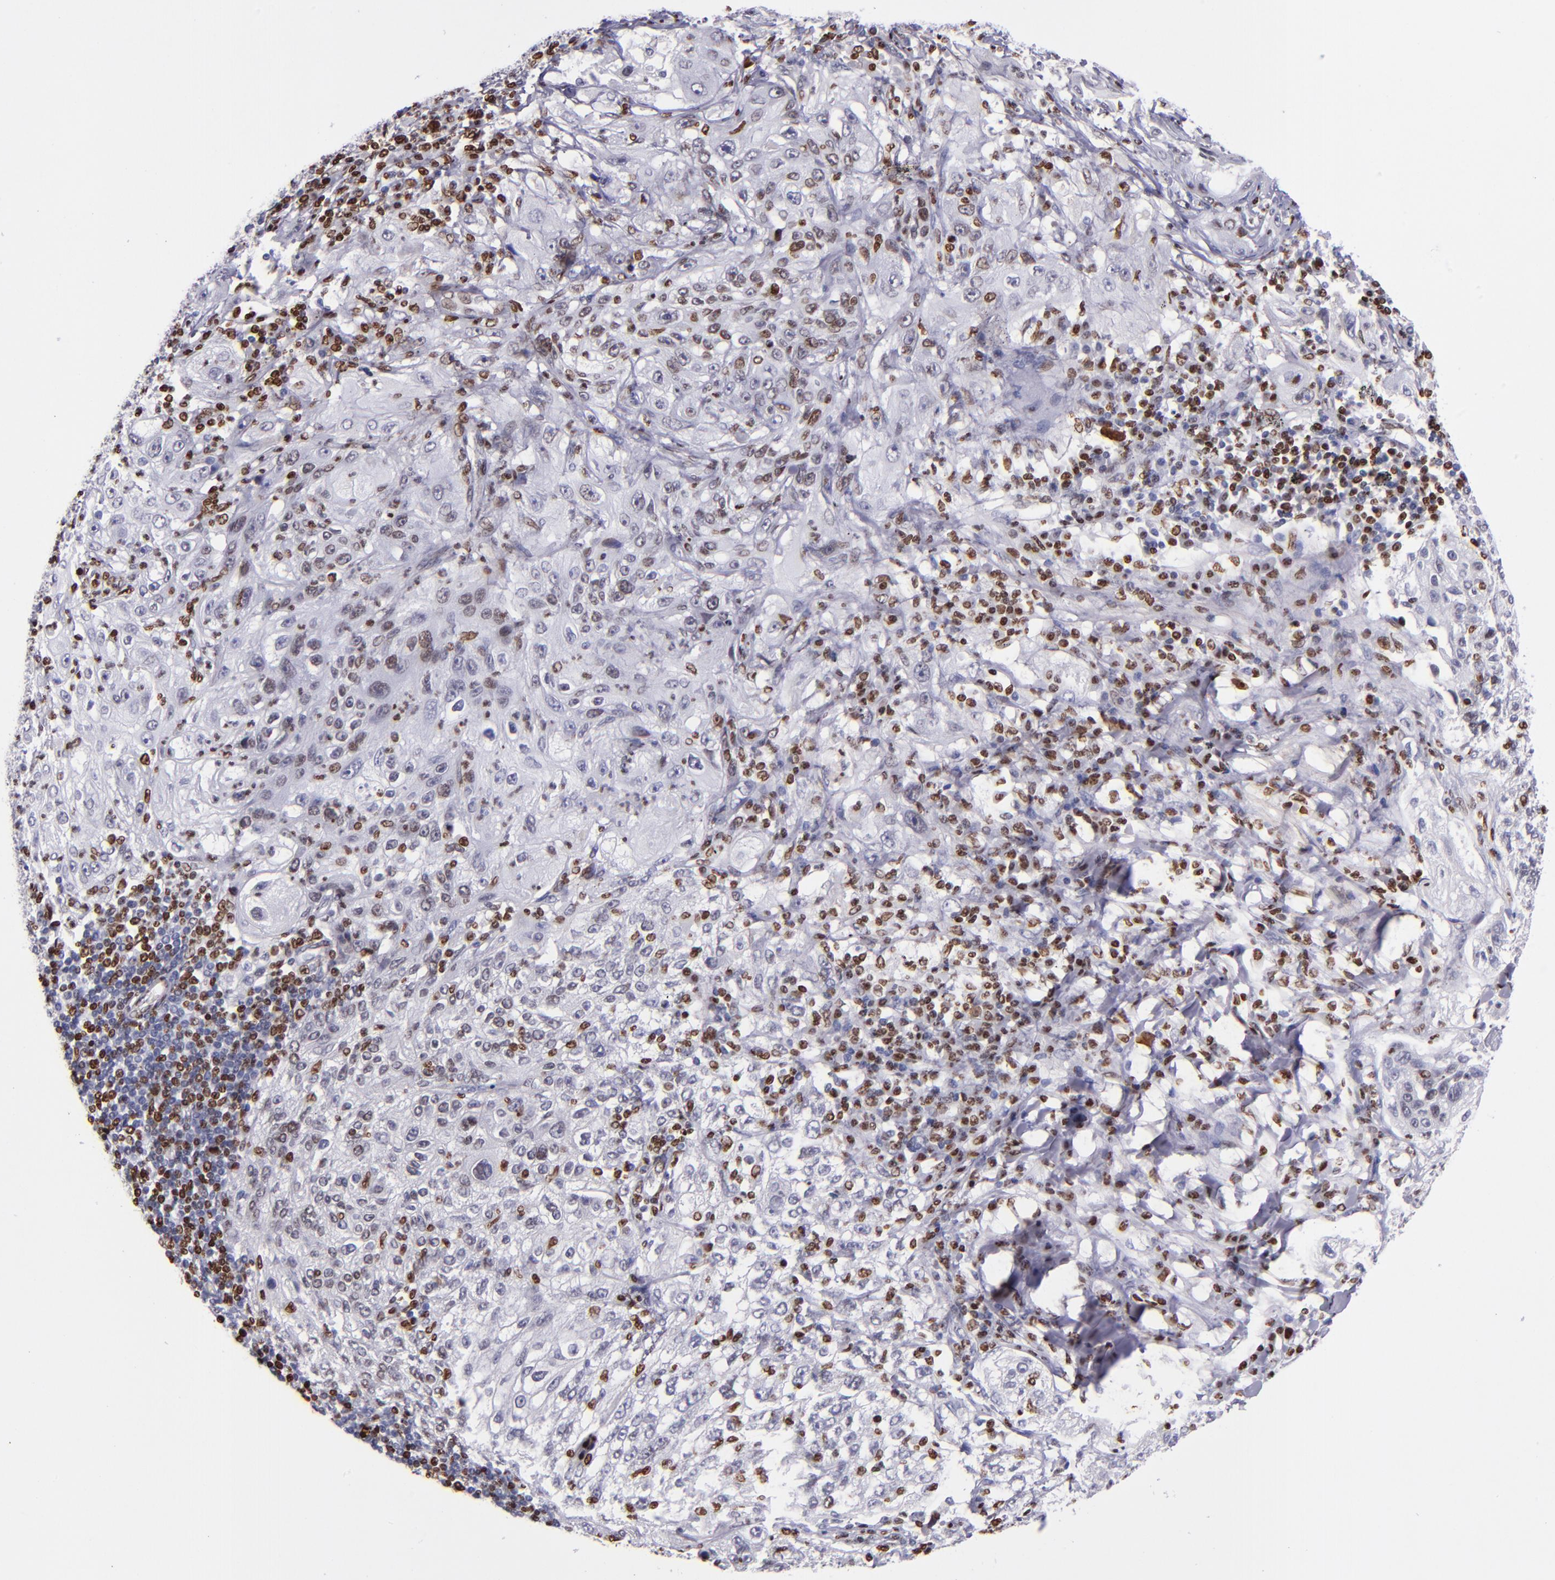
{"staining": {"intensity": "weak", "quantity": "25%-75%", "location": "nuclear"}, "tissue": "lung cancer", "cell_type": "Tumor cells", "image_type": "cancer", "snomed": [{"axis": "morphology", "description": "Inflammation, NOS"}, {"axis": "morphology", "description": "Squamous cell carcinoma, NOS"}, {"axis": "topography", "description": "Lymph node"}, {"axis": "topography", "description": "Soft tissue"}, {"axis": "topography", "description": "Lung"}], "caption": "IHC micrograph of lung squamous cell carcinoma stained for a protein (brown), which displays low levels of weak nuclear positivity in about 25%-75% of tumor cells.", "gene": "CDKL5", "patient": {"sex": "male", "age": 66}}